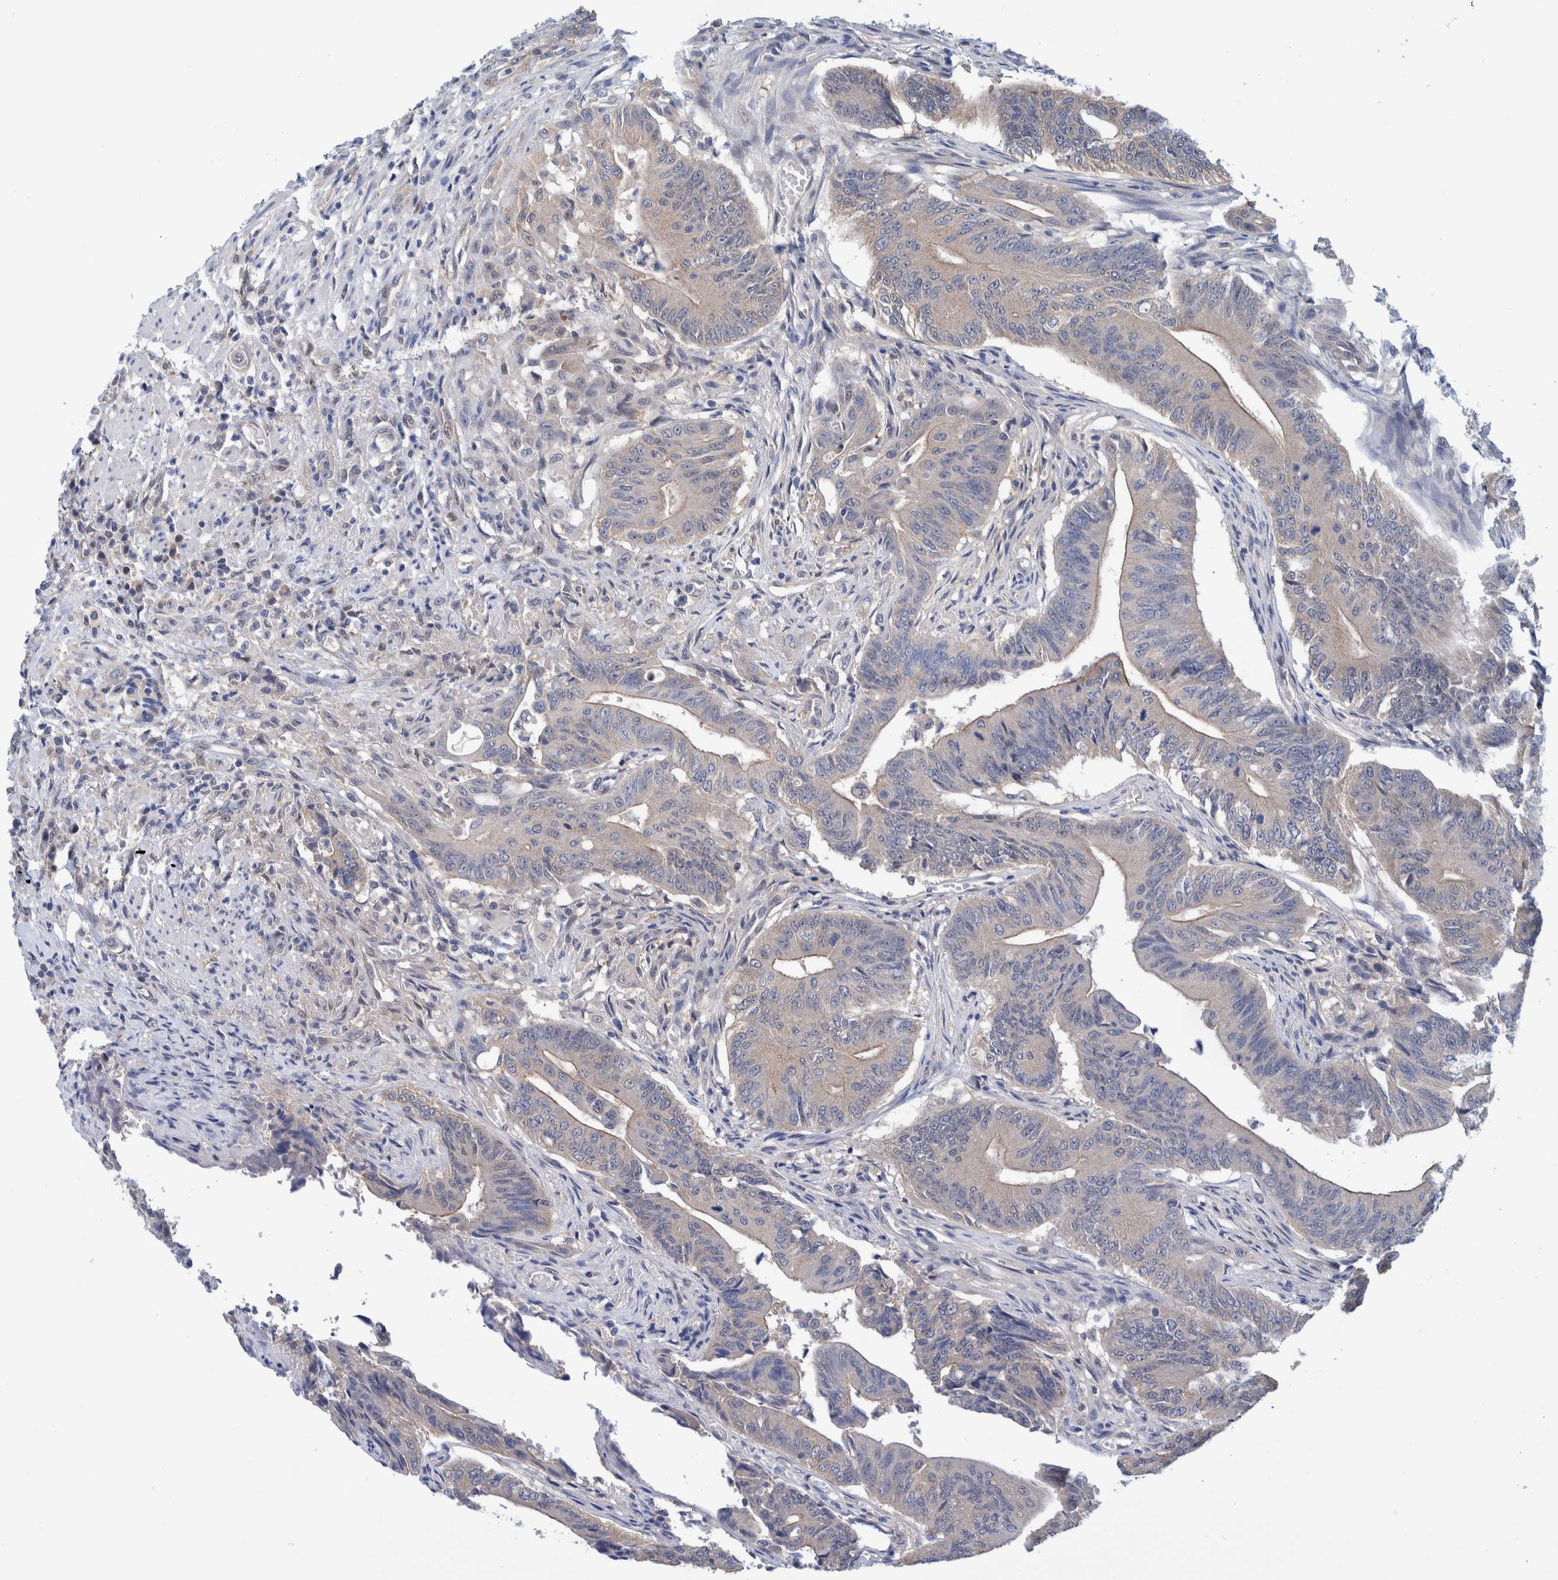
{"staining": {"intensity": "negative", "quantity": "none", "location": "none"}, "tissue": "colorectal cancer", "cell_type": "Tumor cells", "image_type": "cancer", "snomed": [{"axis": "morphology", "description": "Adenoma, NOS"}, {"axis": "morphology", "description": "Adenocarcinoma, NOS"}, {"axis": "topography", "description": "Colon"}], "caption": "Tumor cells are negative for protein expression in human colorectal cancer.", "gene": "PFAS", "patient": {"sex": "male", "age": 79}}